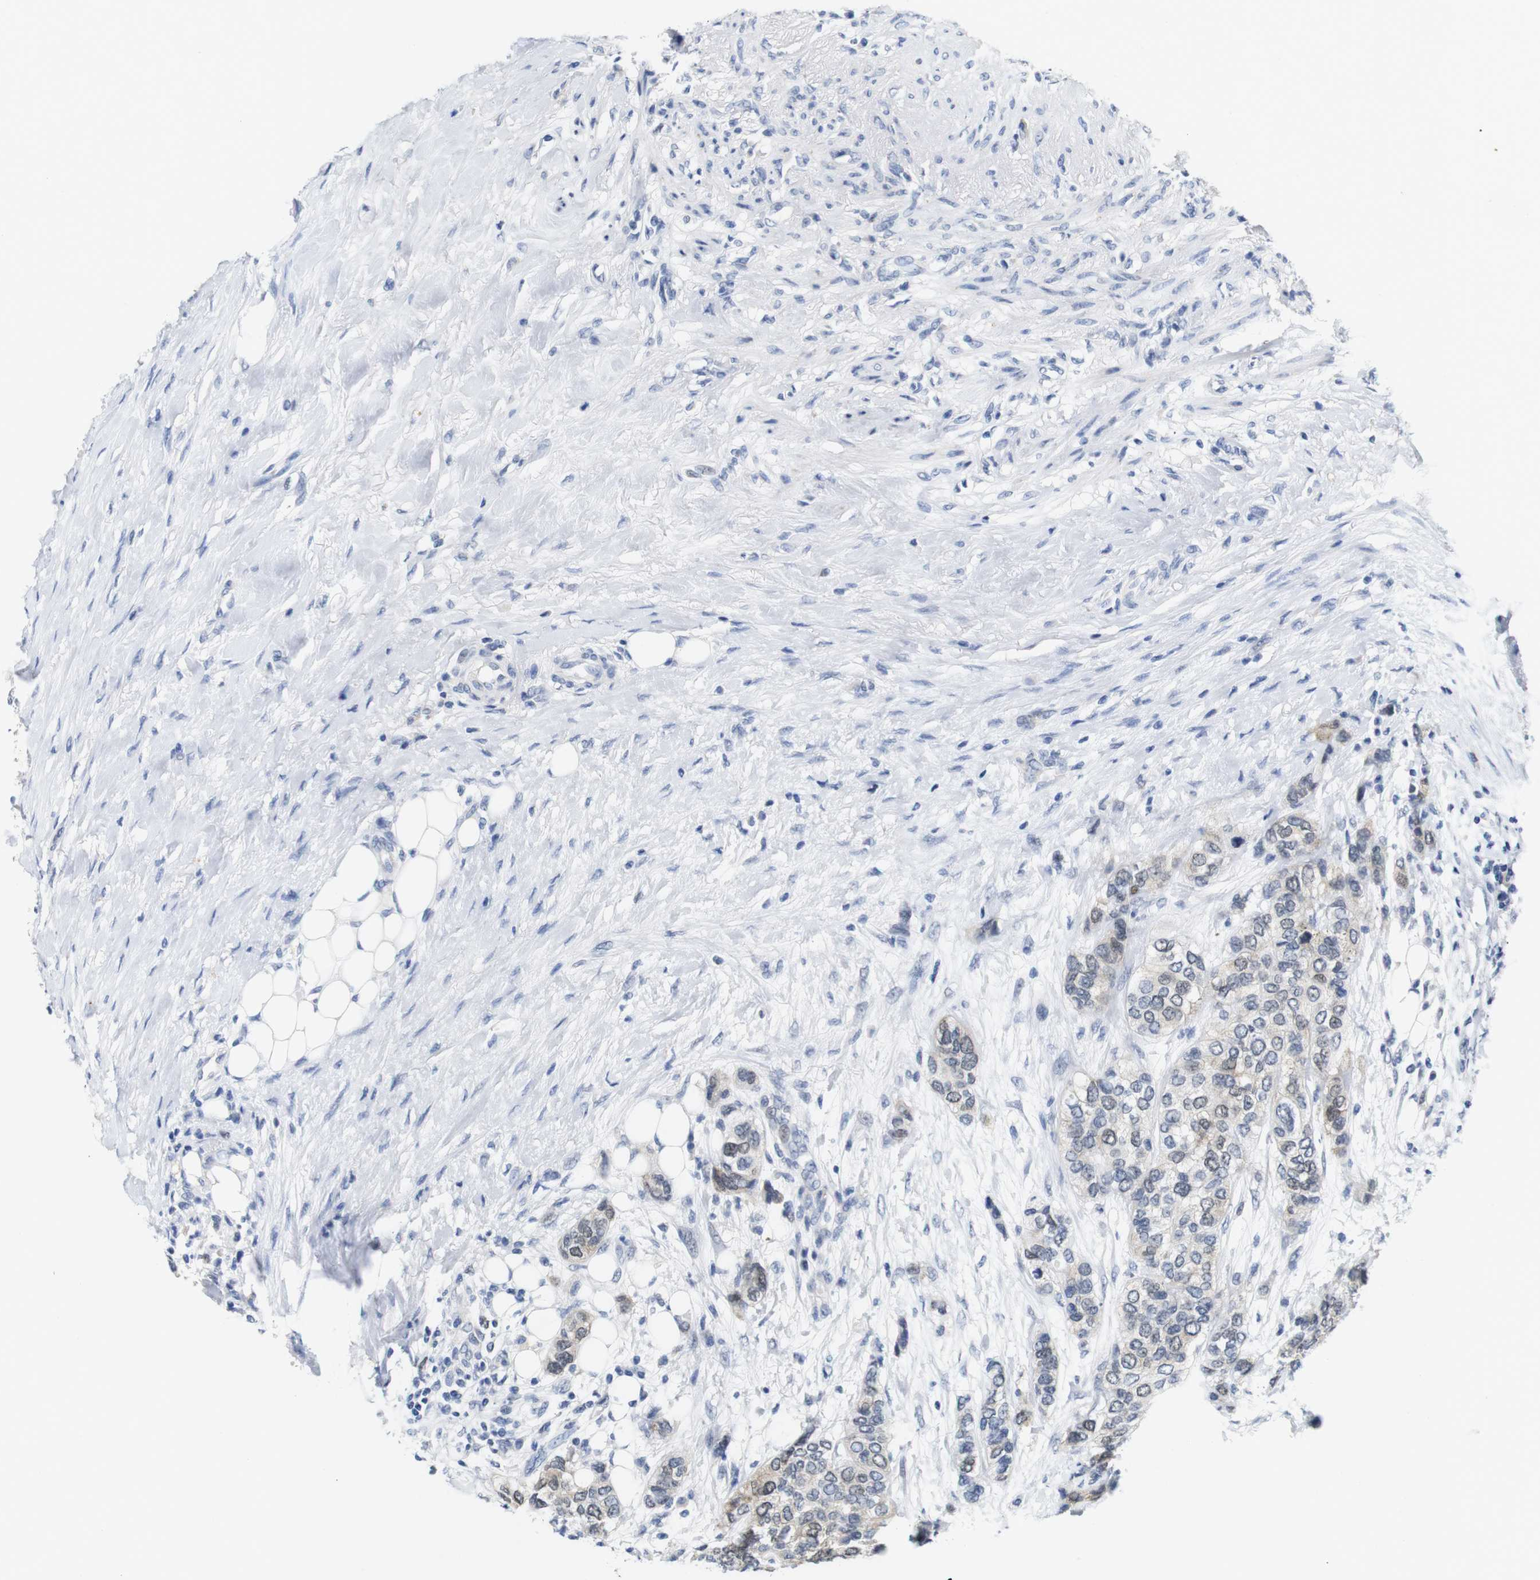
{"staining": {"intensity": "weak", "quantity": "<25%", "location": "cytoplasmic/membranous,nuclear"}, "tissue": "urothelial cancer", "cell_type": "Tumor cells", "image_type": "cancer", "snomed": [{"axis": "morphology", "description": "Urothelial carcinoma, High grade"}, {"axis": "topography", "description": "Urinary bladder"}], "caption": "The immunohistochemistry image has no significant positivity in tumor cells of urothelial carcinoma (high-grade) tissue.", "gene": "CDK2", "patient": {"sex": "female", "age": 56}}